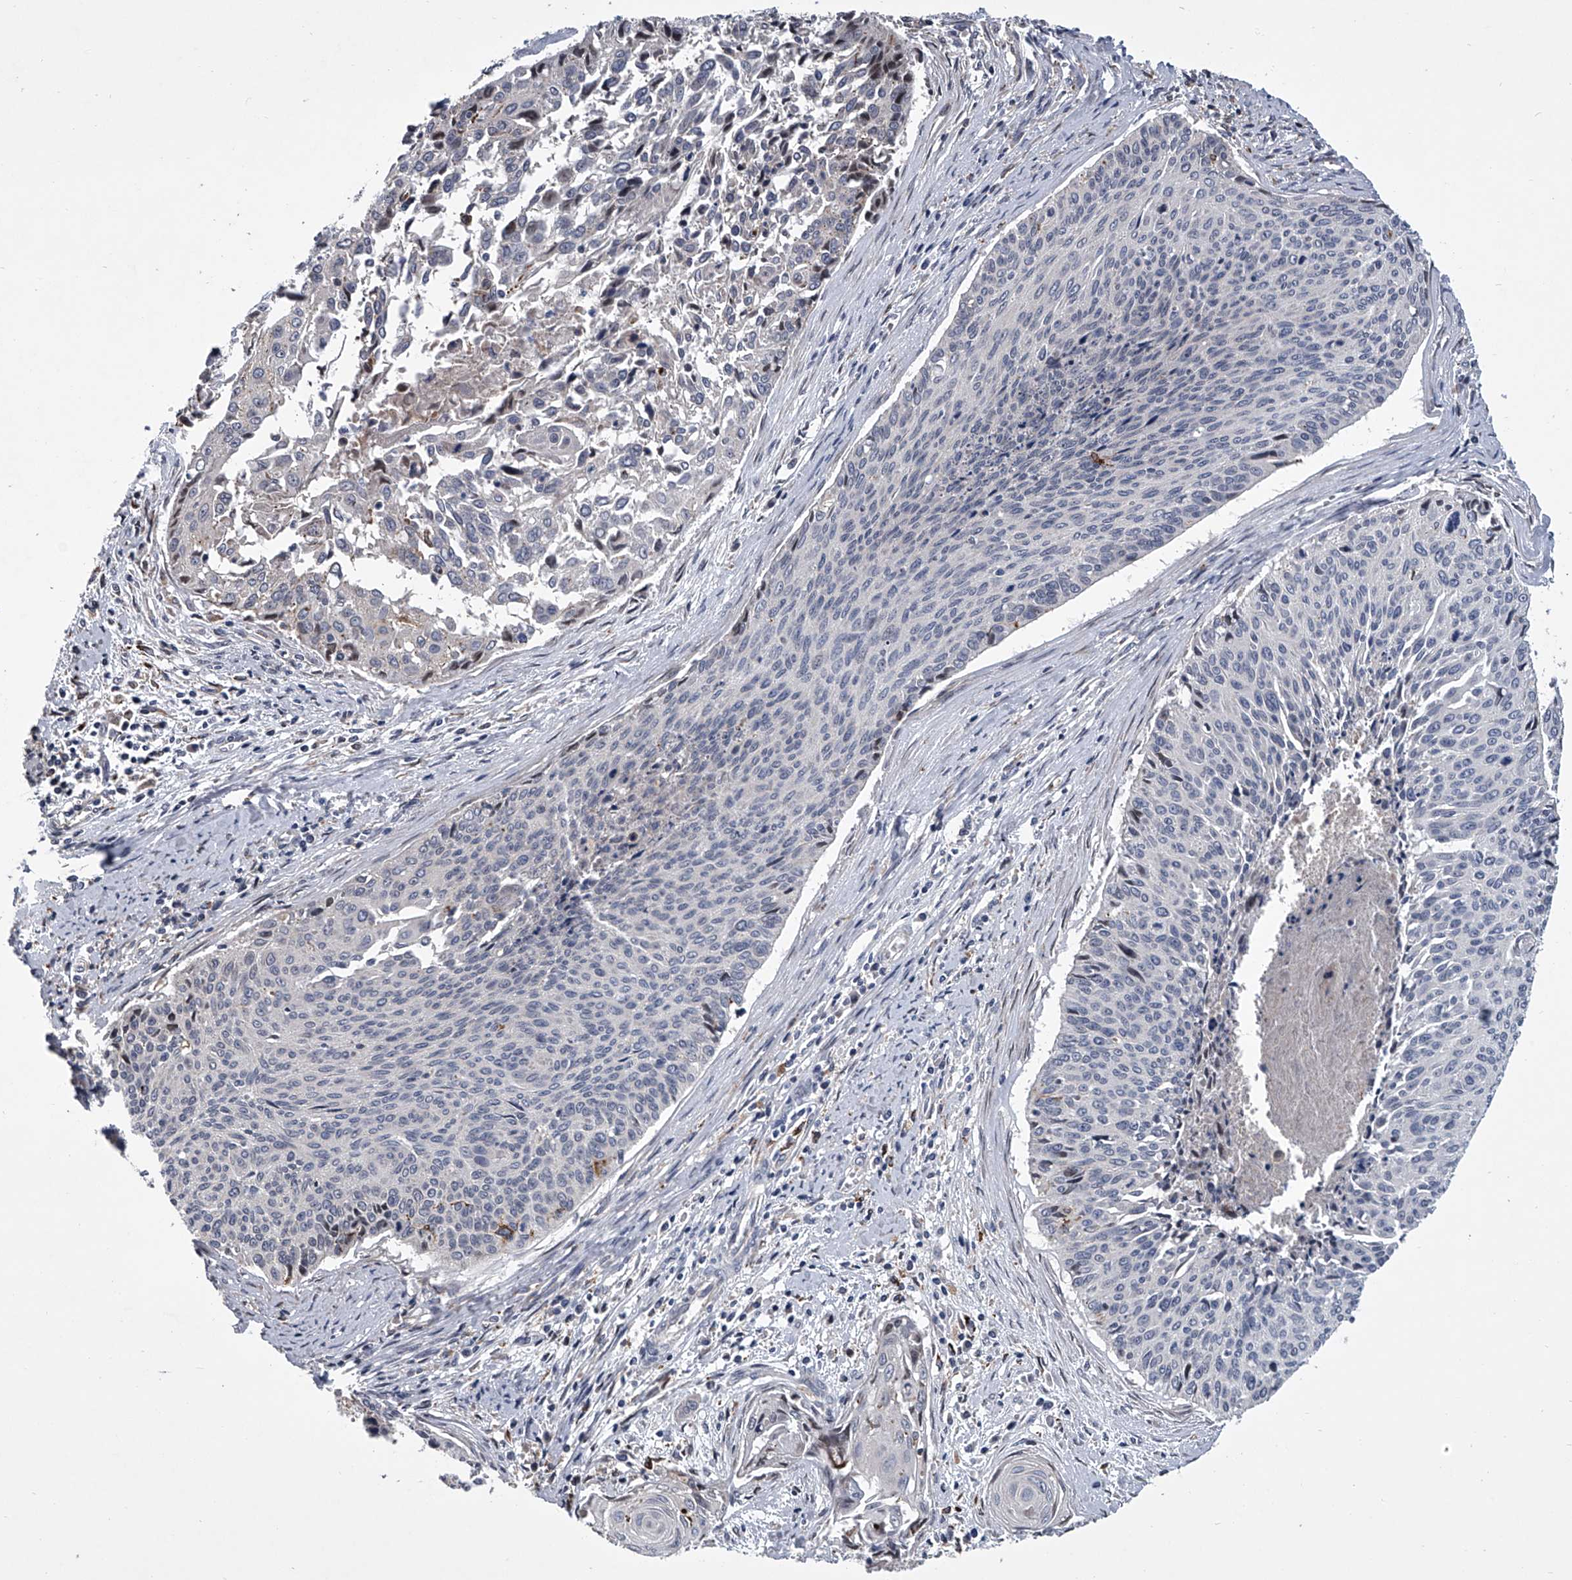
{"staining": {"intensity": "negative", "quantity": "none", "location": "none"}, "tissue": "cervical cancer", "cell_type": "Tumor cells", "image_type": "cancer", "snomed": [{"axis": "morphology", "description": "Squamous cell carcinoma, NOS"}, {"axis": "topography", "description": "Cervix"}], "caption": "This is an IHC photomicrograph of cervical cancer. There is no positivity in tumor cells.", "gene": "TRIM8", "patient": {"sex": "female", "age": 55}}